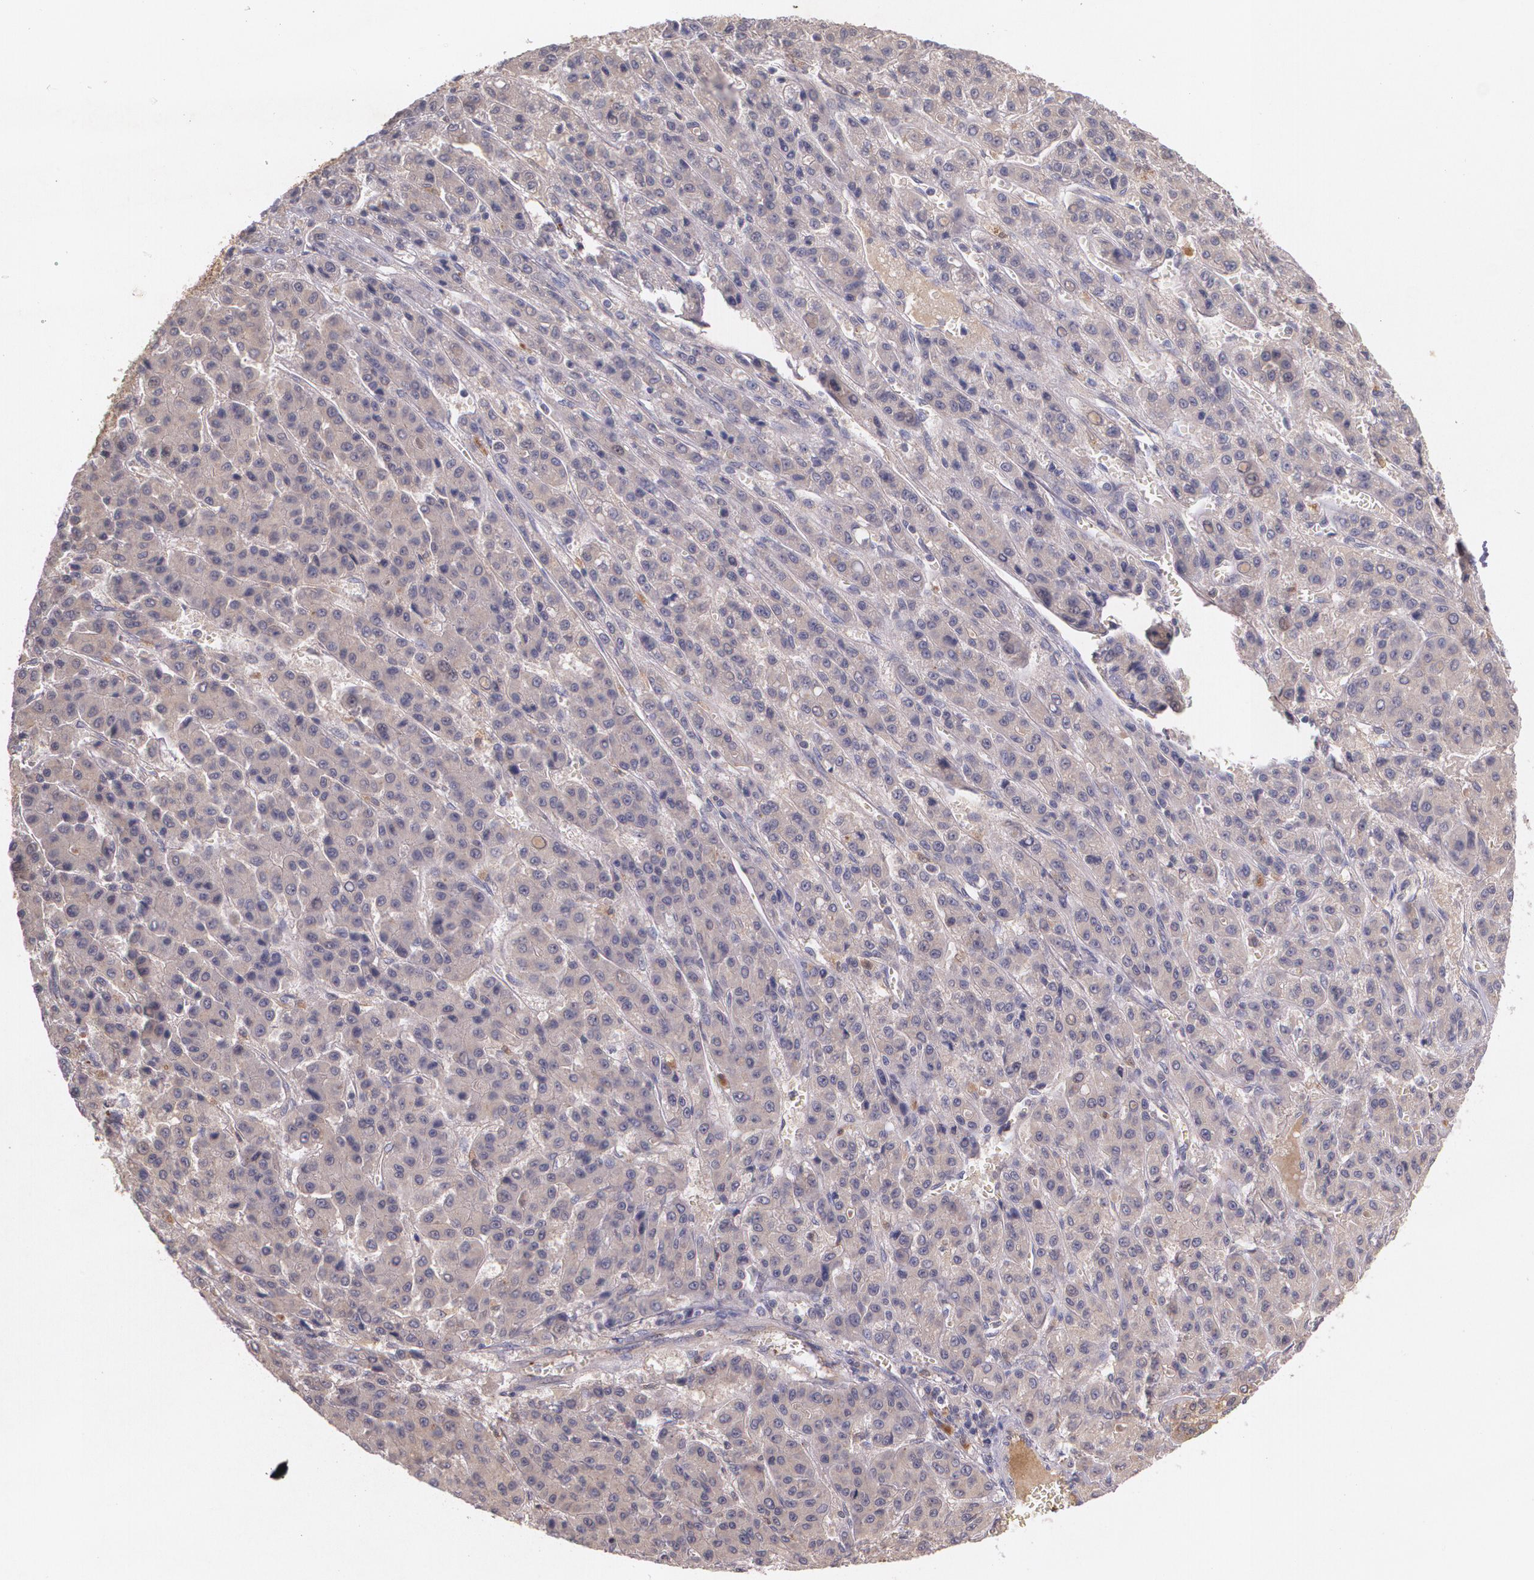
{"staining": {"intensity": "weak", "quantity": ">75%", "location": "cytoplasmic/membranous"}, "tissue": "liver cancer", "cell_type": "Tumor cells", "image_type": "cancer", "snomed": [{"axis": "morphology", "description": "Carcinoma, Hepatocellular, NOS"}, {"axis": "topography", "description": "Liver"}], "caption": "This is a histology image of immunohistochemistry (IHC) staining of hepatocellular carcinoma (liver), which shows weak staining in the cytoplasmic/membranous of tumor cells.", "gene": "TM4SF1", "patient": {"sex": "male", "age": 70}}